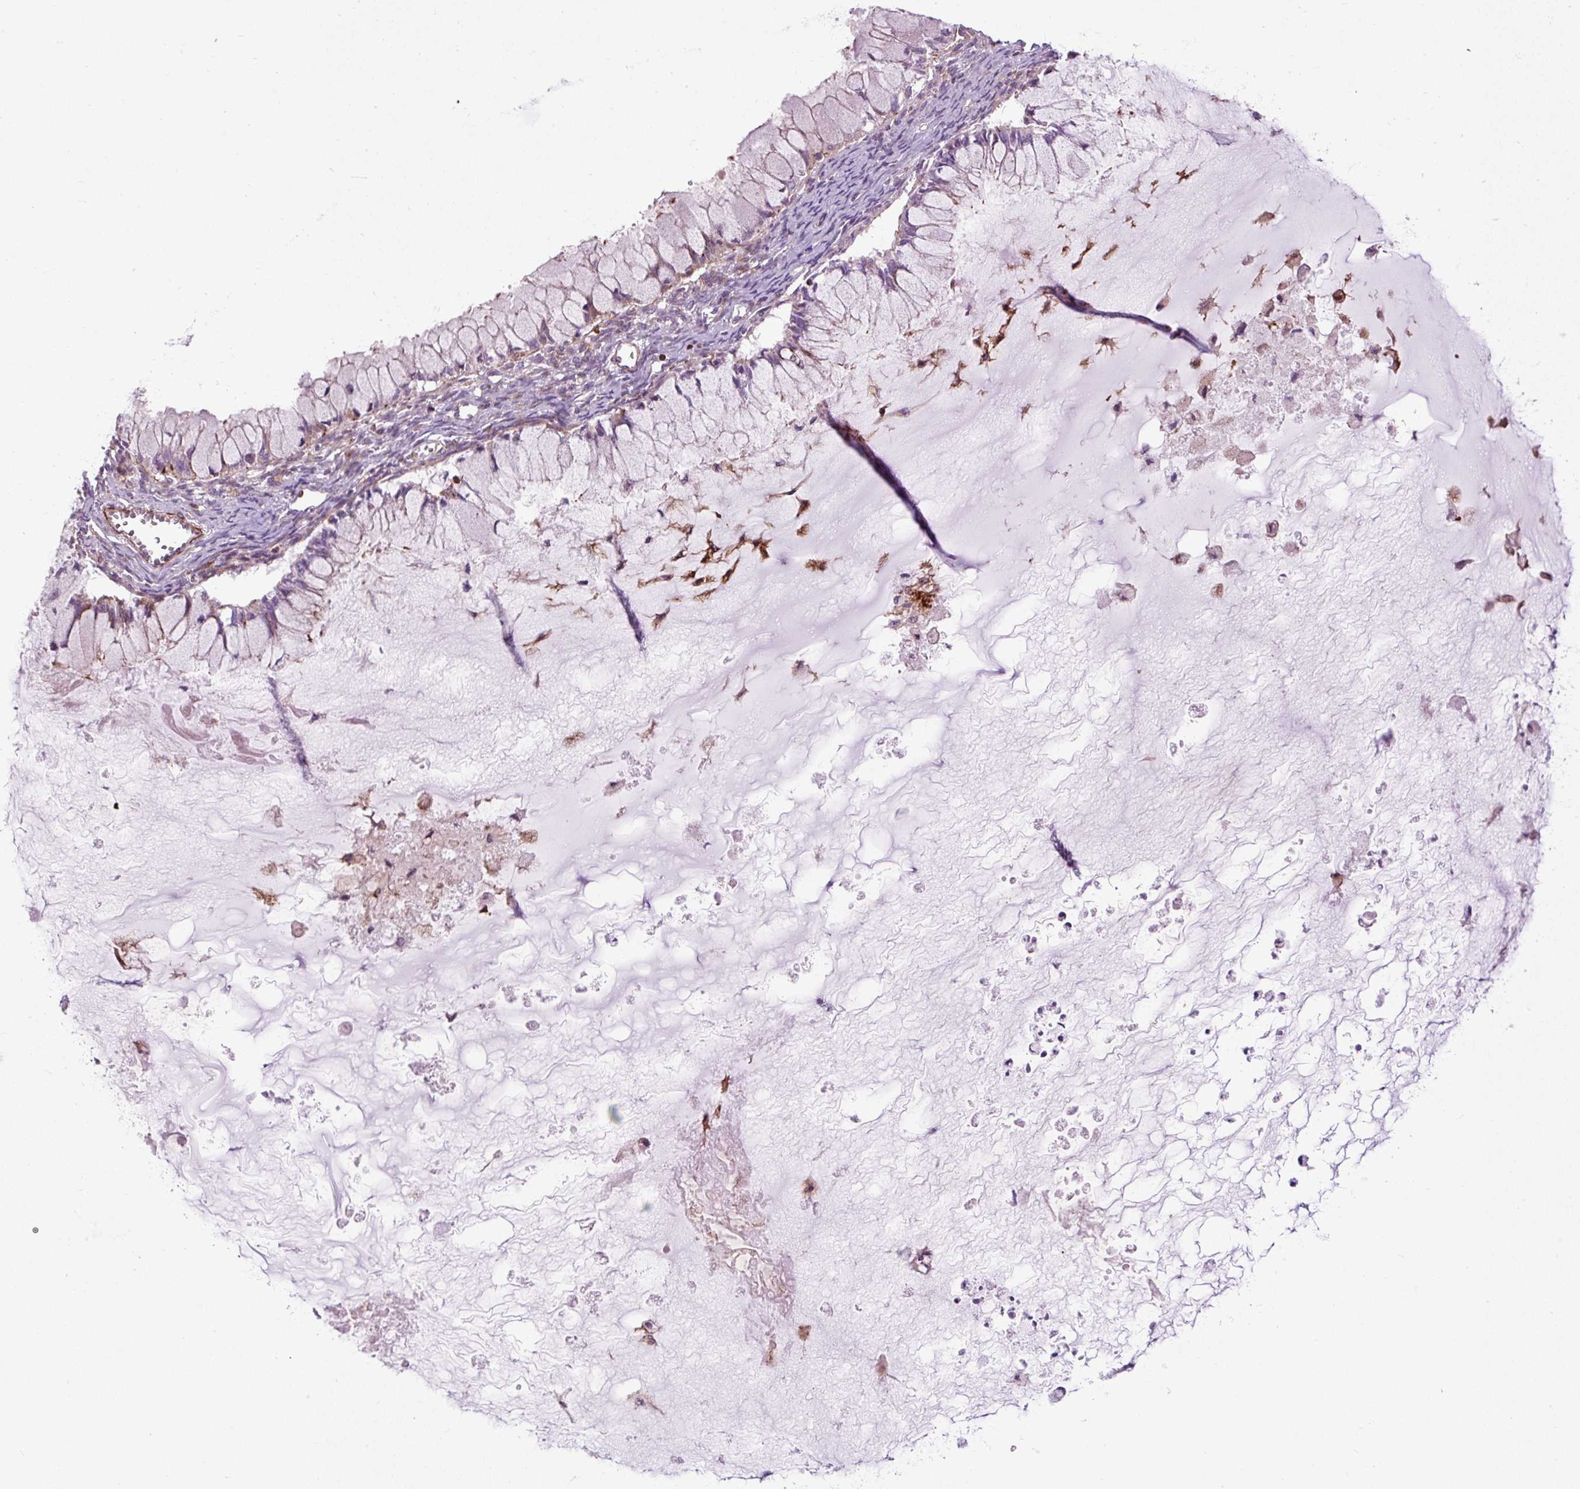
{"staining": {"intensity": "weak", "quantity": "25%-75%", "location": "cytoplasmic/membranous"}, "tissue": "ovarian cancer", "cell_type": "Tumor cells", "image_type": "cancer", "snomed": [{"axis": "morphology", "description": "Cystadenocarcinoma, mucinous, NOS"}, {"axis": "topography", "description": "Ovary"}], "caption": "Weak cytoplasmic/membranous protein staining is present in about 25%-75% of tumor cells in mucinous cystadenocarcinoma (ovarian).", "gene": "ZNF197", "patient": {"sex": "female", "age": 34}}